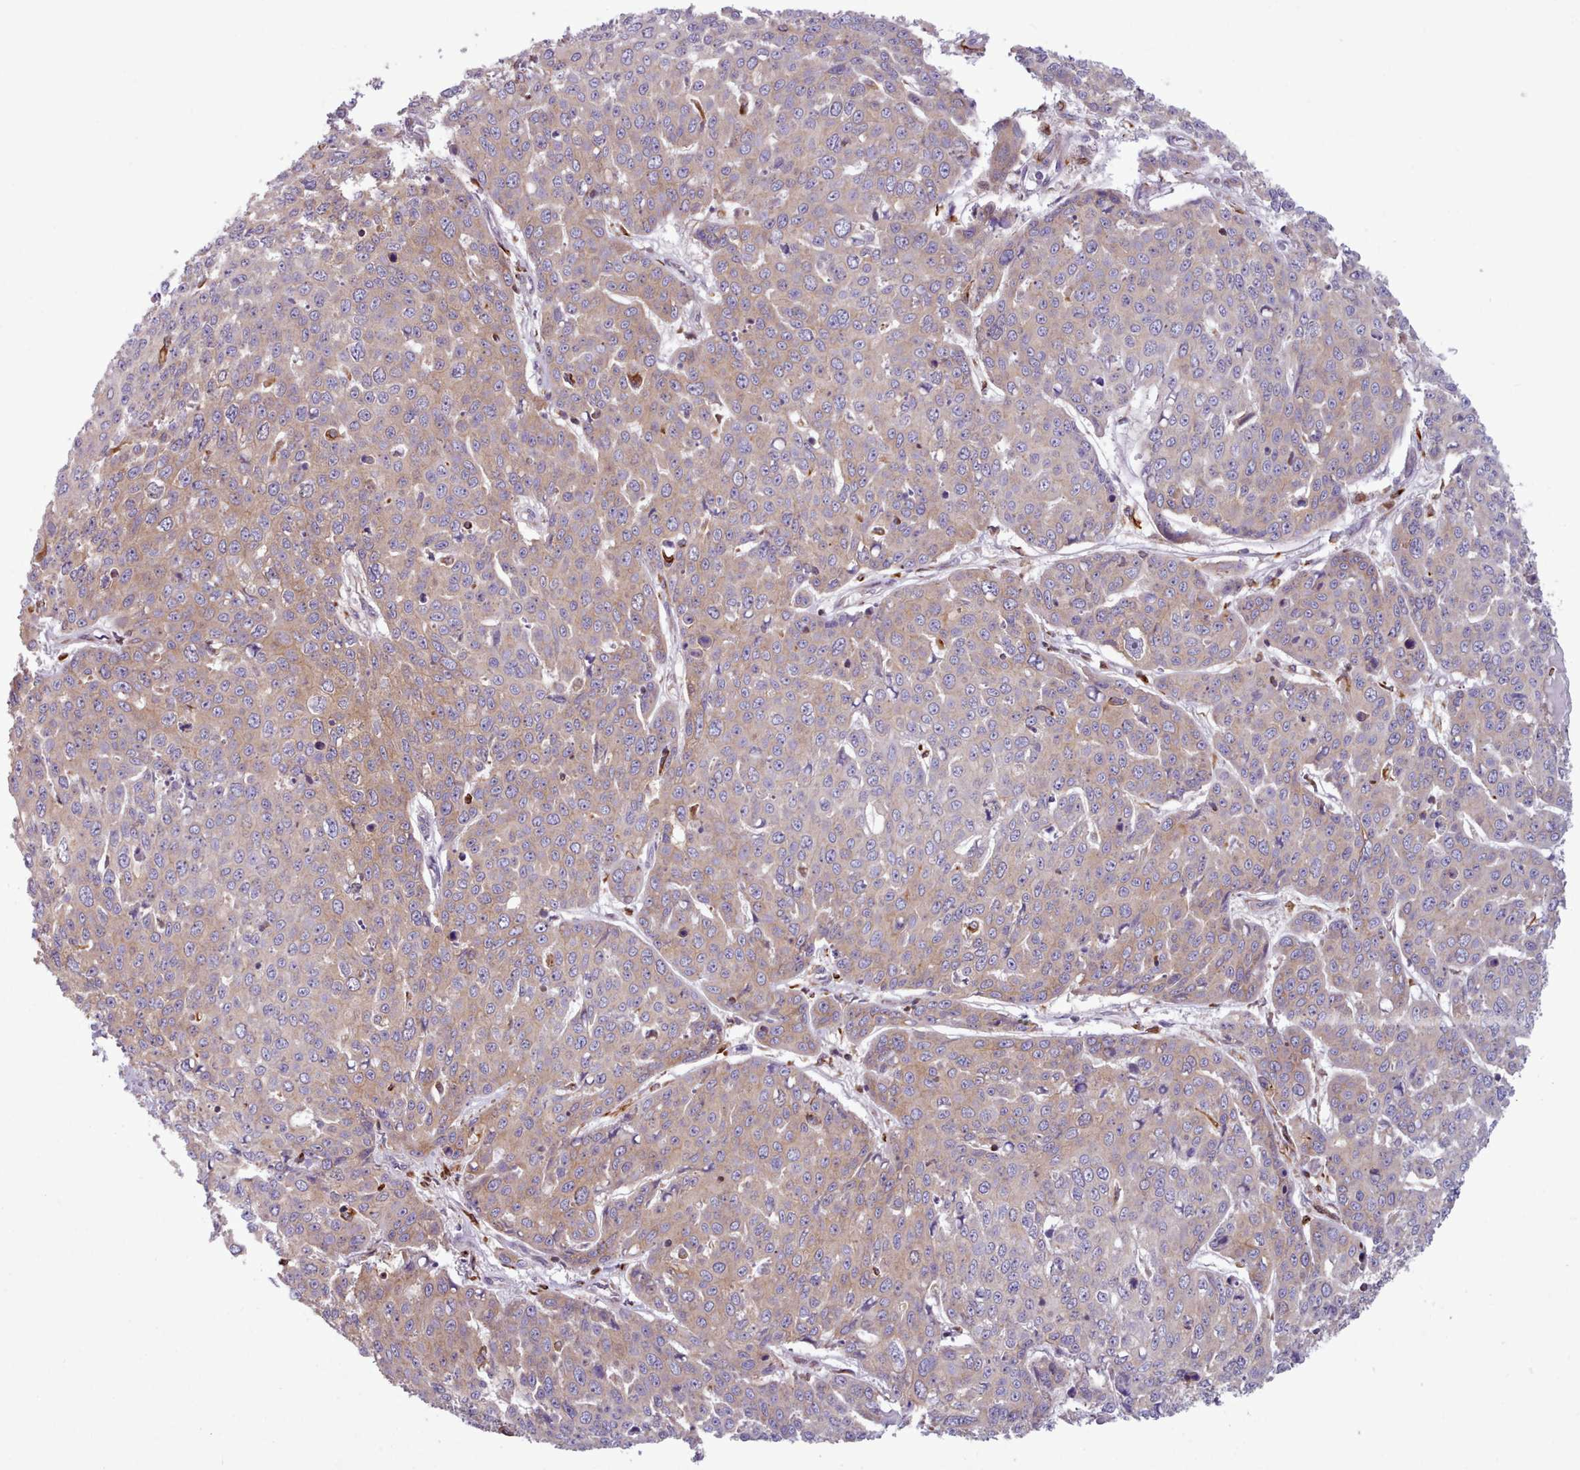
{"staining": {"intensity": "weak", "quantity": ">75%", "location": "cytoplasmic/membranous"}, "tissue": "skin cancer", "cell_type": "Tumor cells", "image_type": "cancer", "snomed": [{"axis": "morphology", "description": "Squamous cell carcinoma, NOS"}, {"axis": "topography", "description": "Skin"}], "caption": "A low amount of weak cytoplasmic/membranous expression is seen in approximately >75% of tumor cells in skin cancer tissue. (brown staining indicates protein expression, while blue staining denotes nuclei).", "gene": "CRYBG1", "patient": {"sex": "male", "age": 71}}